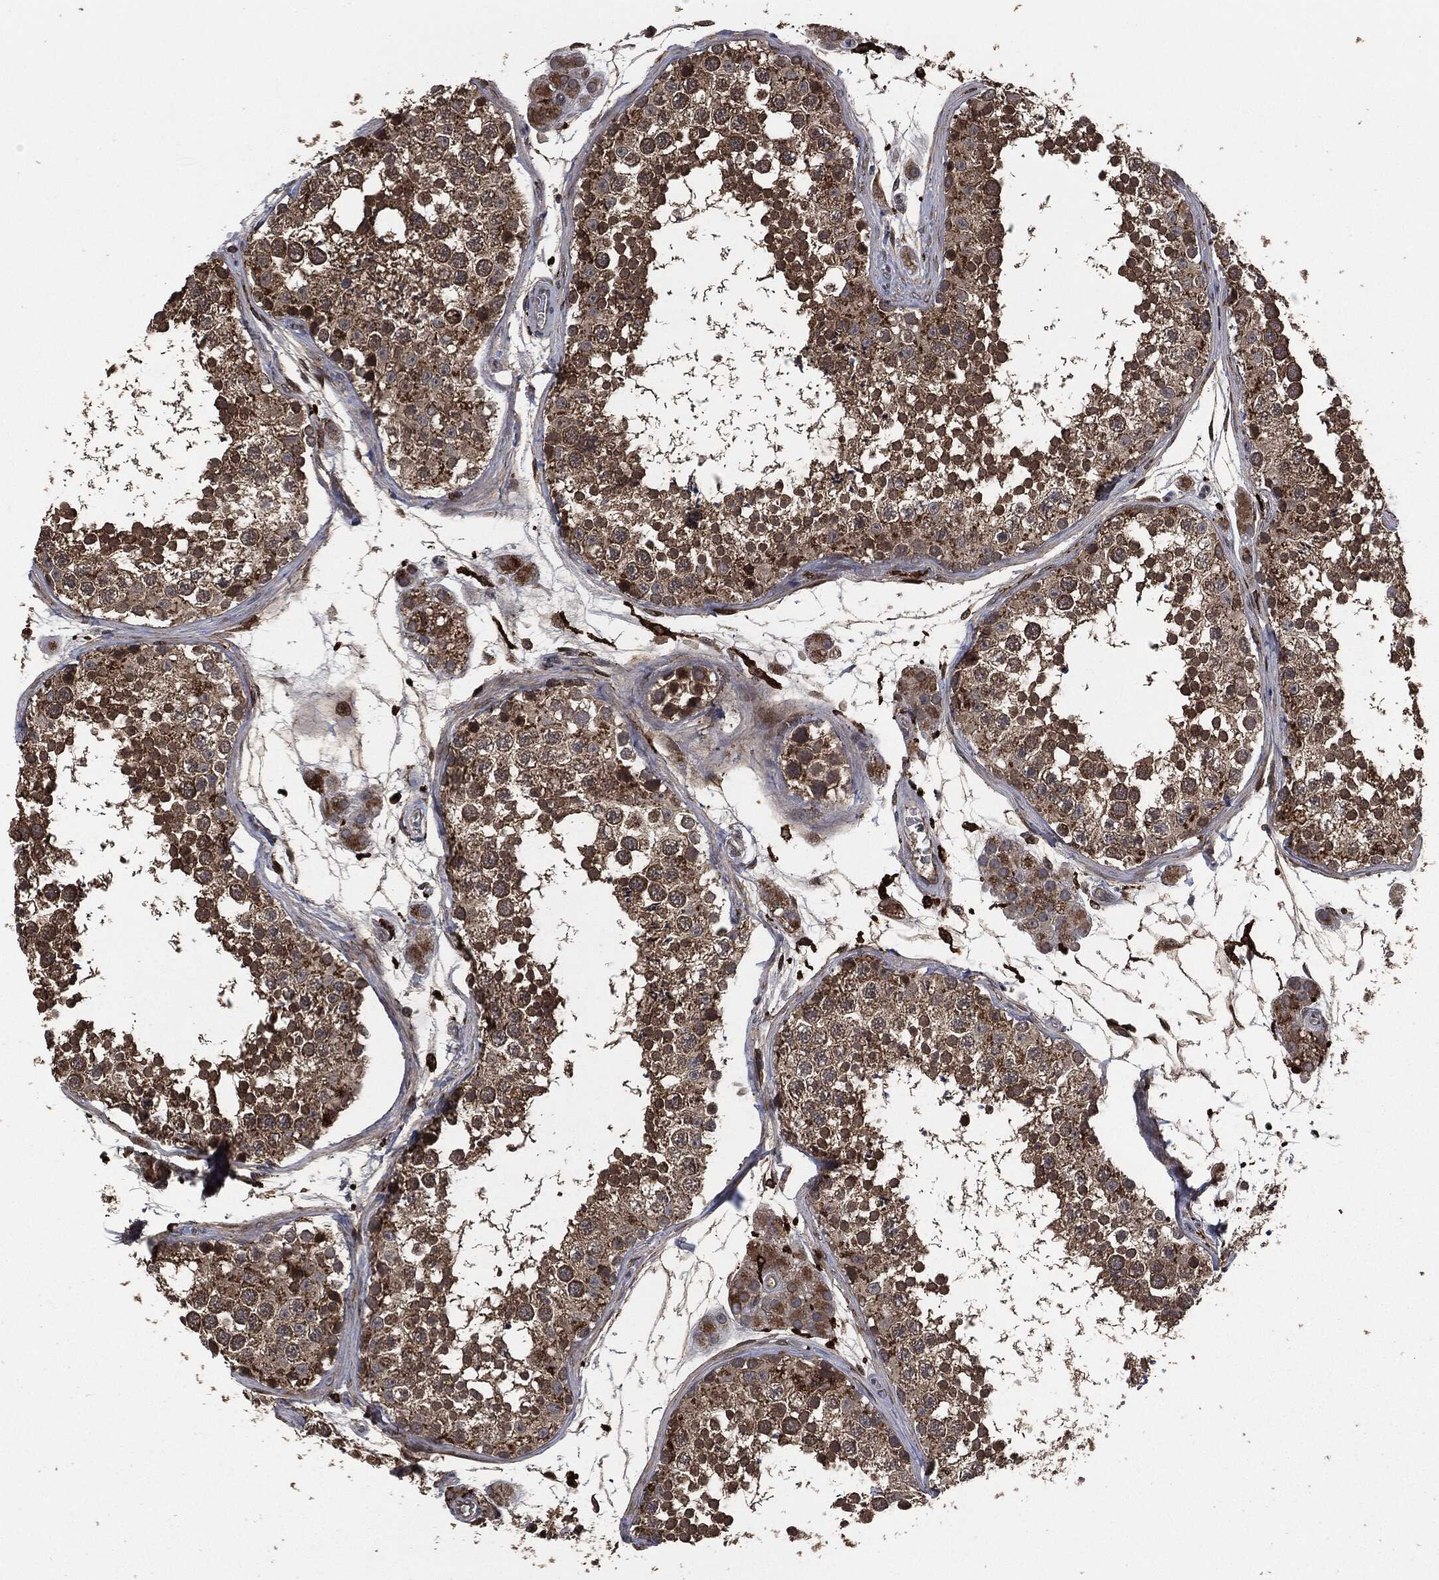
{"staining": {"intensity": "strong", "quantity": "25%-75%", "location": "cytoplasmic/membranous"}, "tissue": "testis", "cell_type": "Cells in seminiferous ducts", "image_type": "normal", "snomed": [{"axis": "morphology", "description": "Normal tissue, NOS"}, {"axis": "topography", "description": "Testis"}], "caption": "High-power microscopy captured an immunohistochemistry (IHC) photomicrograph of benign testis, revealing strong cytoplasmic/membranous staining in about 25%-75% of cells in seminiferous ducts.", "gene": "CRABP2", "patient": {"sex": "male", "age": 41}}